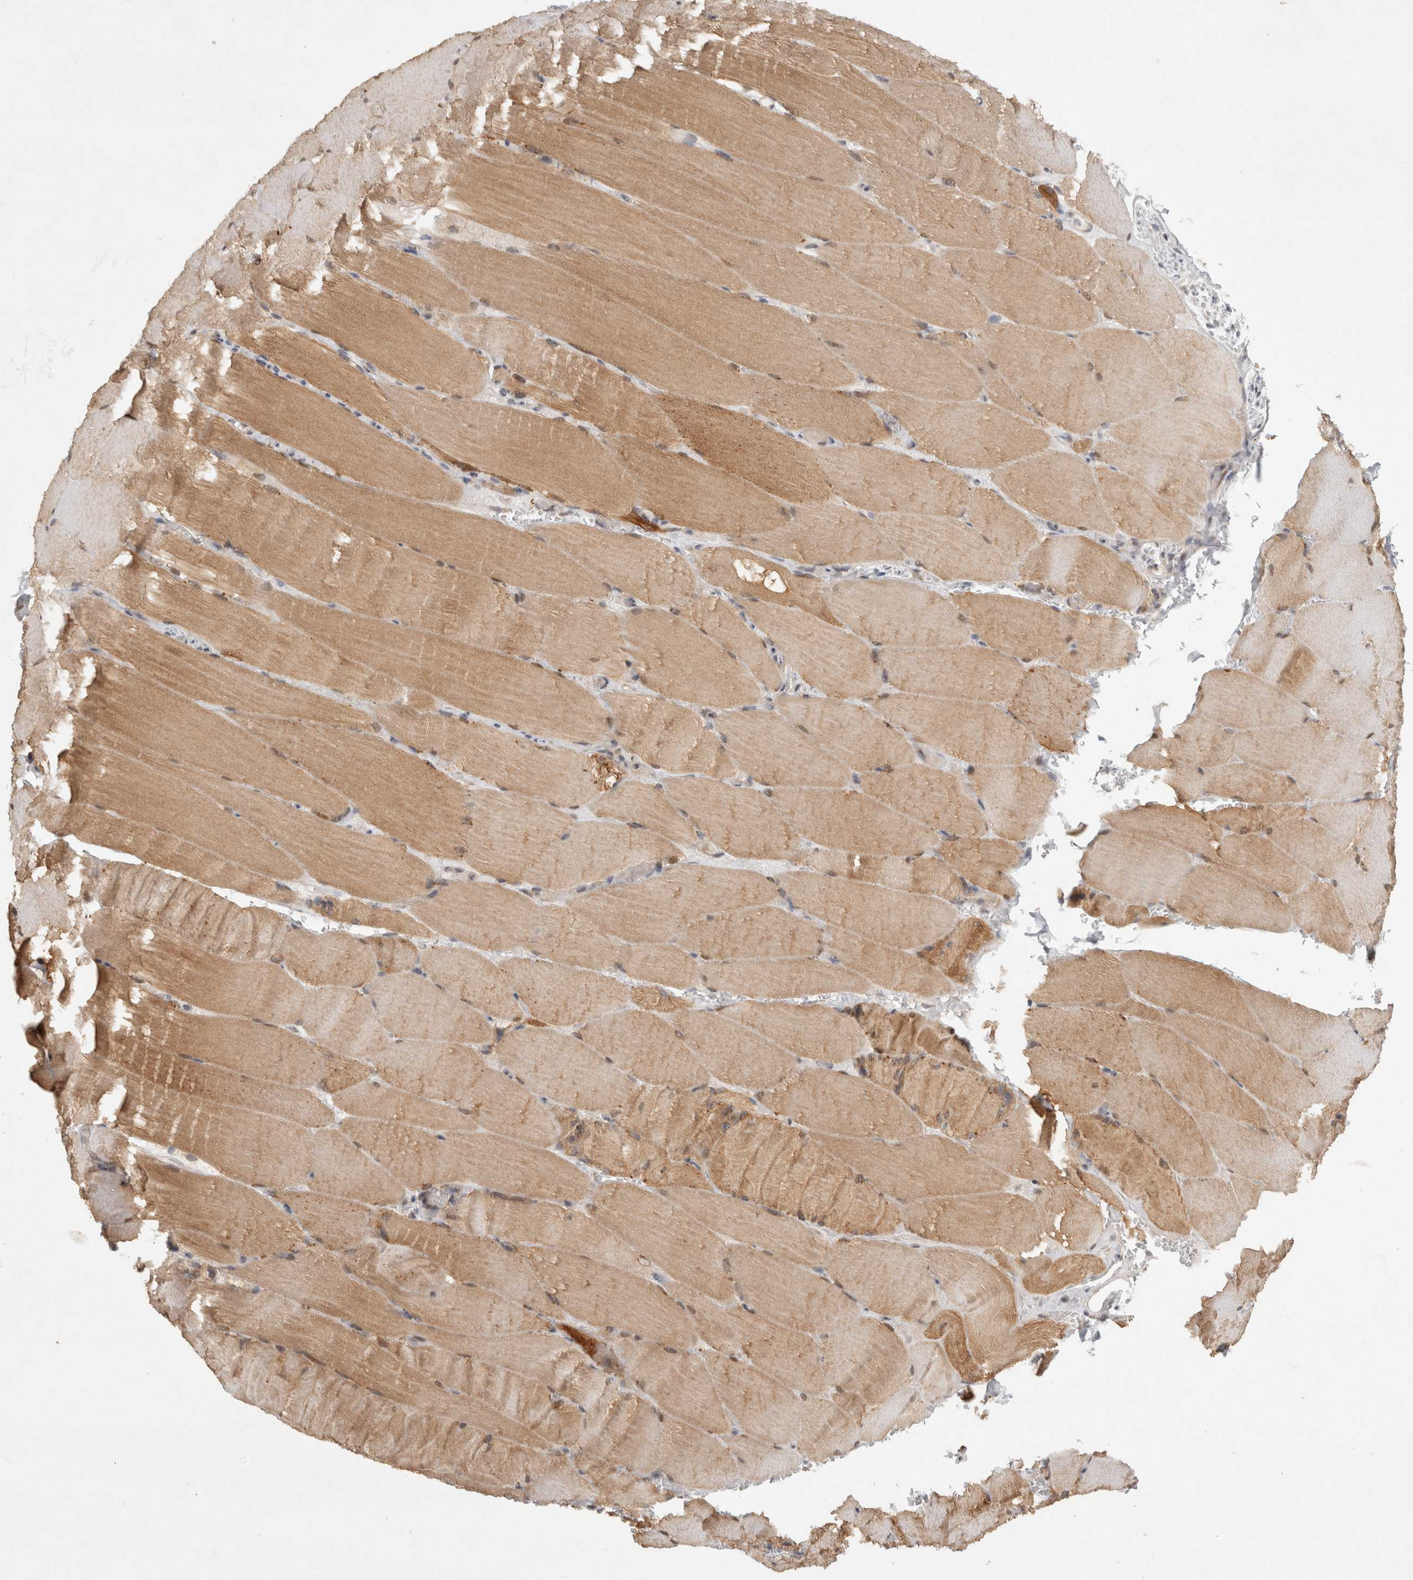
{"staining": {"intensity": "moderate", "quantity": "25%-75%", "location": "cytoplasmic/membranous,nuclear"}, "tissue": "skeletal muscle", "cell_type": "Myocytes", "image_type": "normal", "snomed": [{"axis": "morphology", "description": "Normal tissue, NOS"}, {"axis": "topography", "description": "Skeletal muscle"}, {"axis": "topography", "description": "Parathyroid gland"}], "caption": "Skeletal muscle stained with DAB (3,3'-diaminobenzidine) immunohistochemistry displays medium levels of moderate cytoplasmic/membranous,nuclear positivity in approximately 25%-75% of myocytes. (IHC, brightfield microscopy, high magnification).", "gene": "KDM8", "patient": {"sex": "female", "age": 37}}